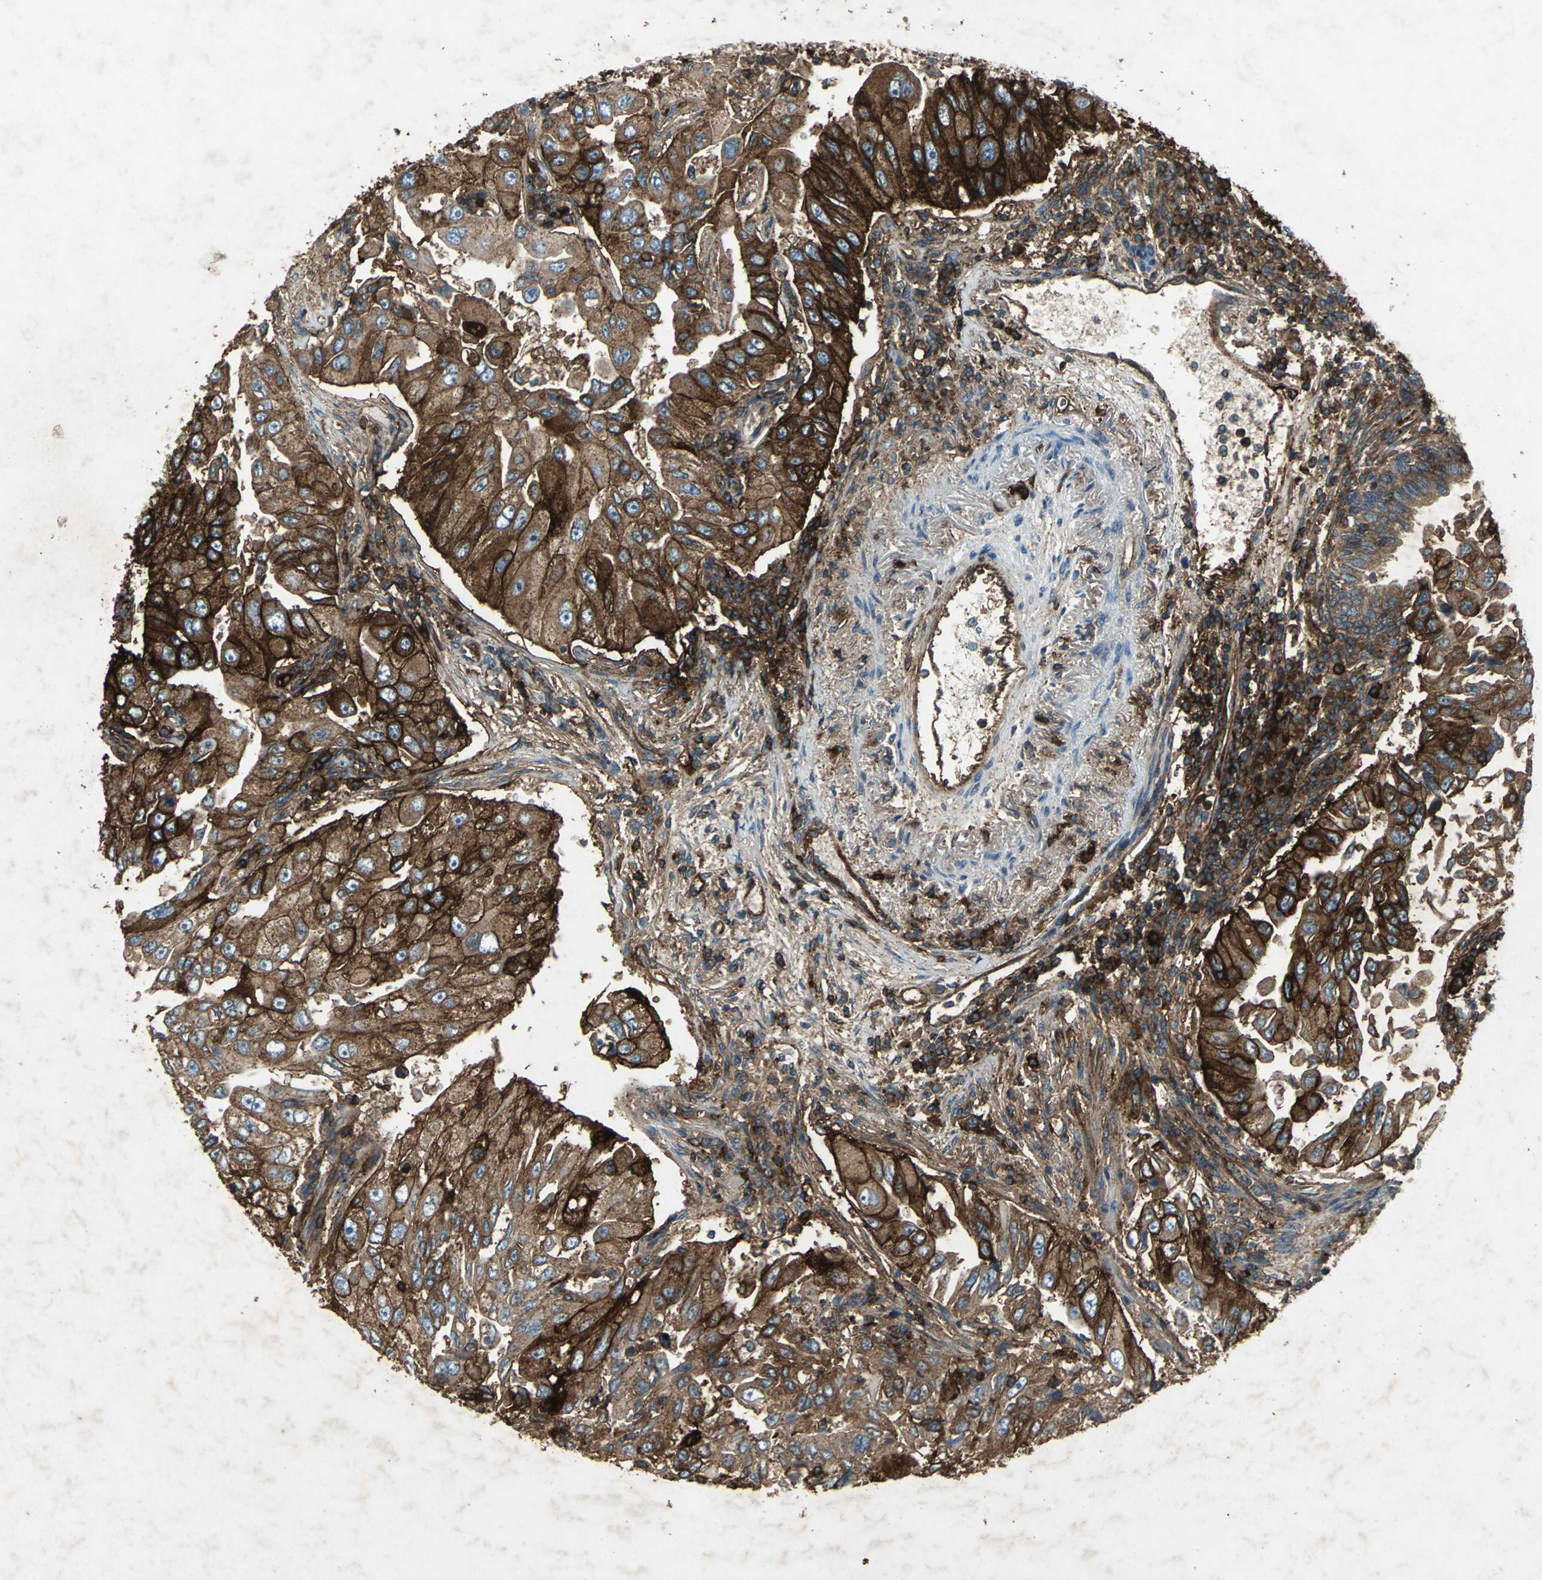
{"staining": {"intensity": "strong", "quantity": ">75%", "location": "cytoplasmic/membranous"}, "tissue": "lung cancer", "cell_type": "Tumor cells", "image_type": "cancer", "snomed": [{"axis": "morphology", "description": "Adenocarcinoma, NOS"}, {"axis": "topography", "description": "Lung"}], "caption": "Lung cancer stained with immunohistochemistry (IHC) exhibits strong cytoplasmic/membranous staining in approximately >75% of tumor cells. (Brightfield microscopy of DAB IHC at high magnification).", "gene": "CCR6", "patient": {"sex": "male", "age": 84}}